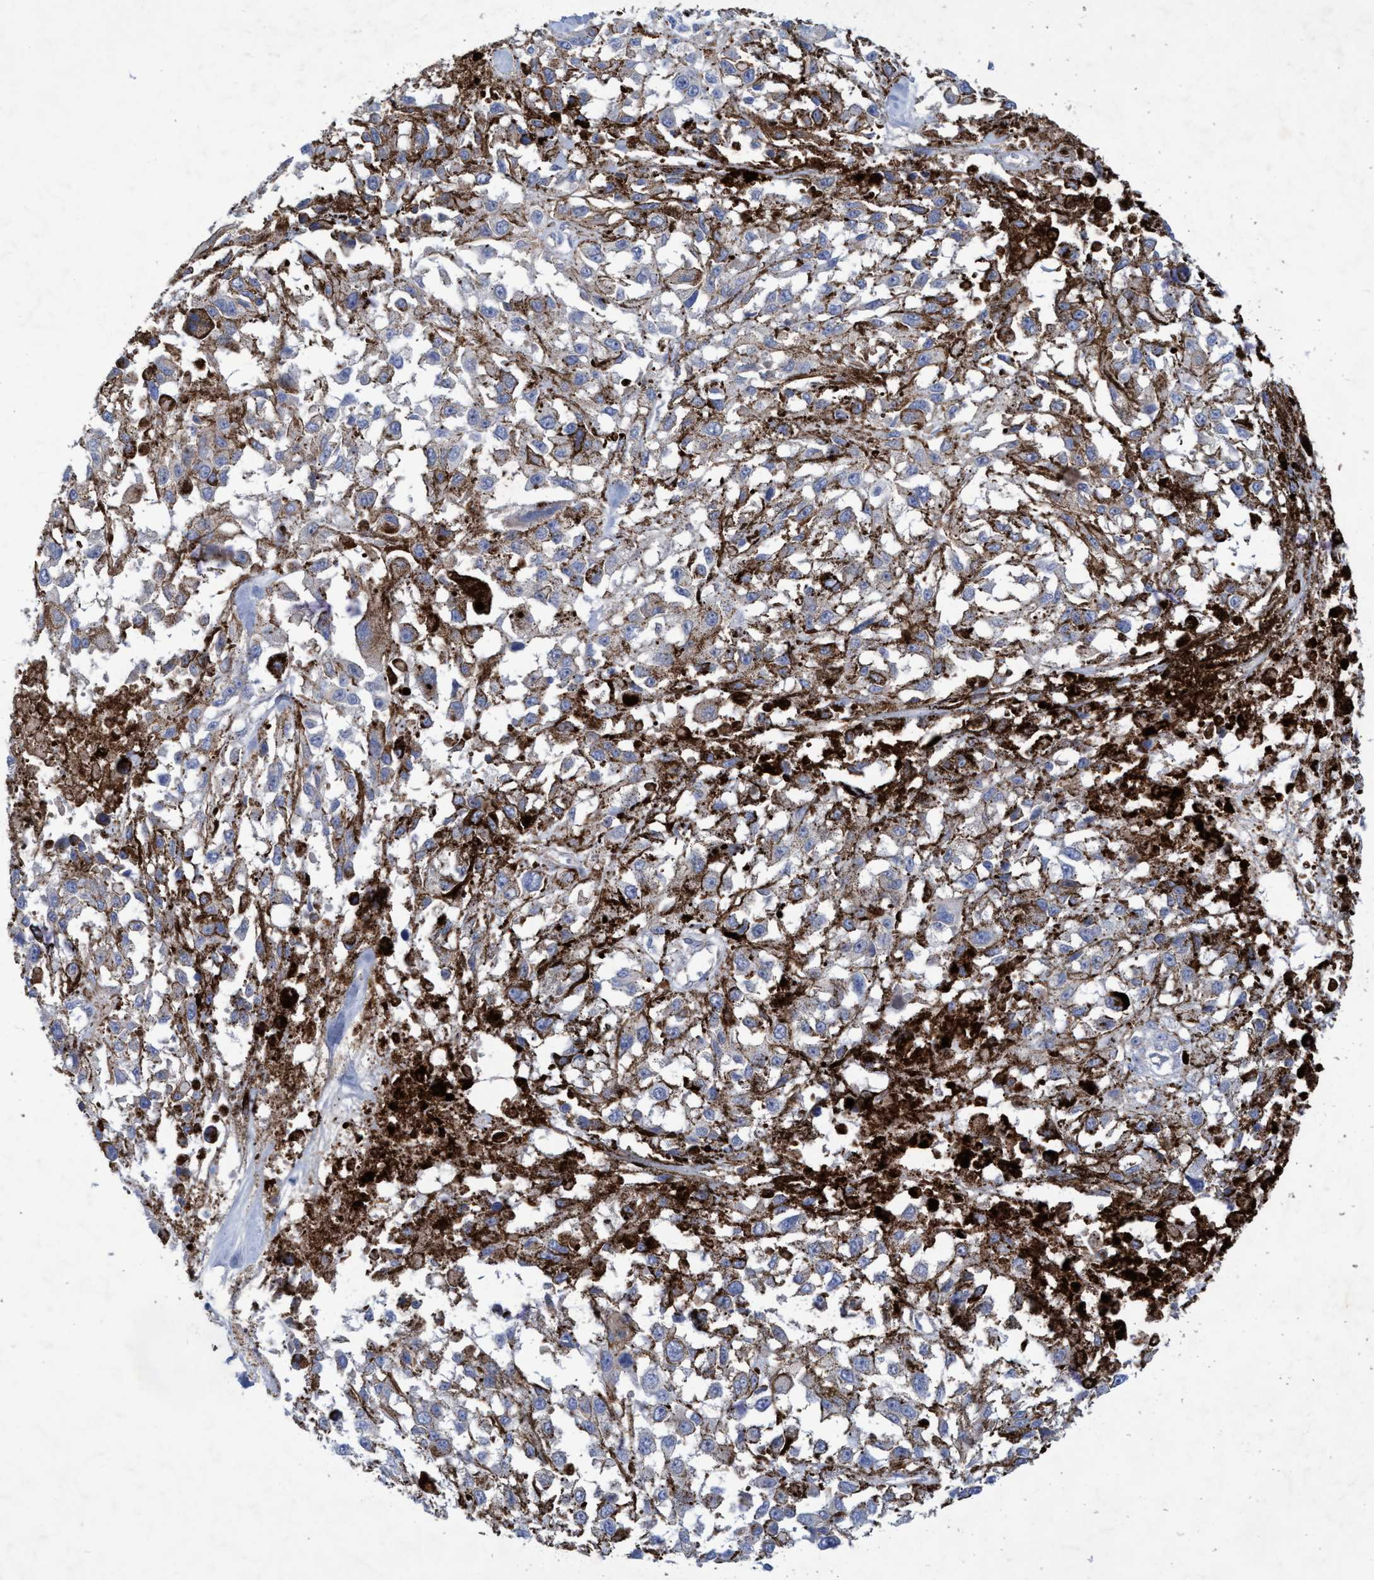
{"staining": {"intensity": "negative", "quantity": "none", "location": "none"}, "tissue": "melanoma", "cell_type": "Tumor cells", "image_type": "cancer", "snomed": [{"axis": "morphology", "description": "Malignant melanoma, Metastatic site"}, {"axis": "topography", "description": "Lymph node"}], "caption": "Malignant melanoma (metastatic site) stained for a protein using immunohistochemistry demonstrates no expression tumor cells.", "gene": "GULP1", "patient": {"sex": "male", "age": 59}}